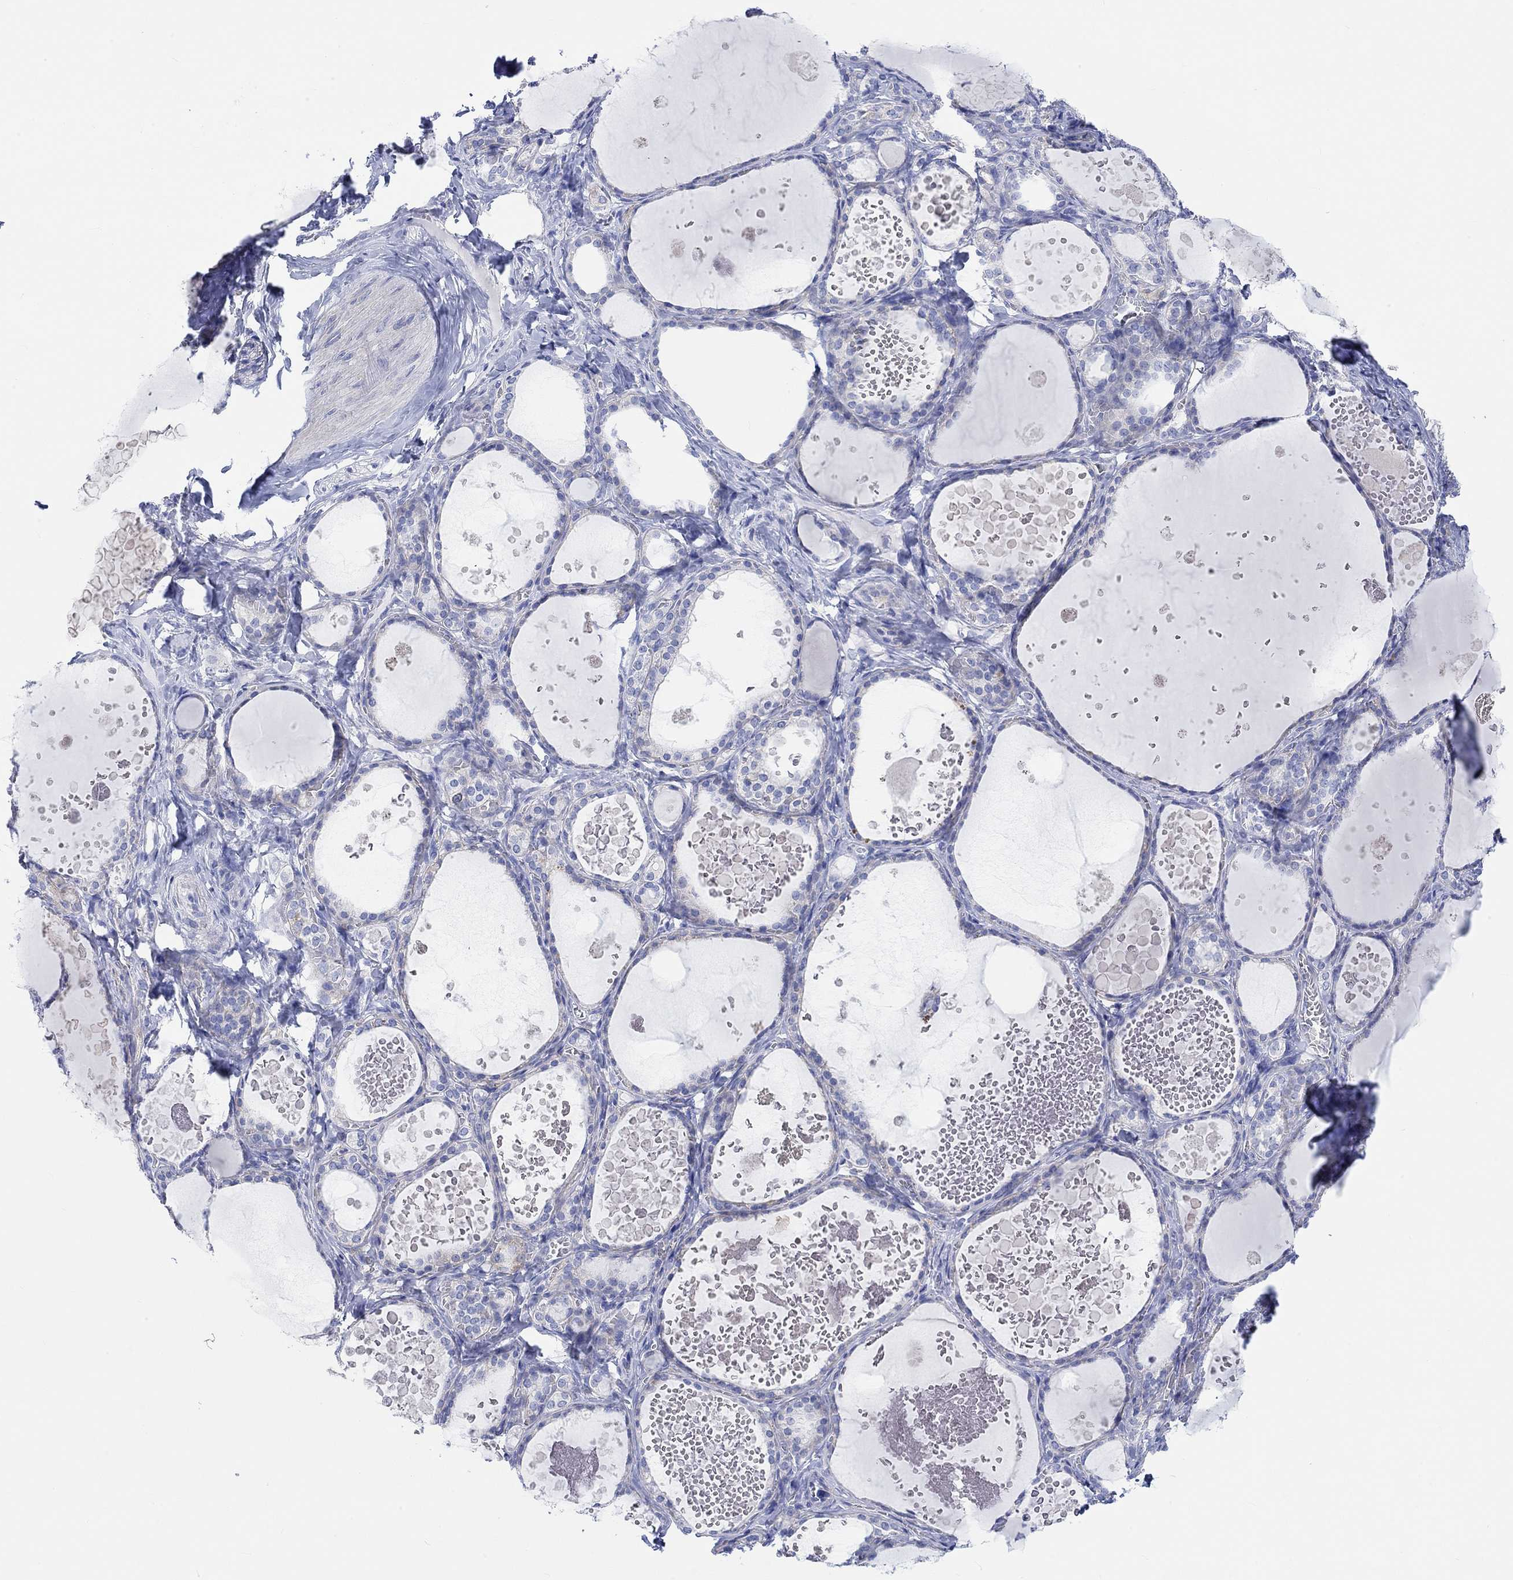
{"staining": {"intensity": "negative", "quantity": "none", "location": "none"}, "tissue": "thyroid gland", "cell_type": "Glandular cells", "image_type": "normal", "snomed": [{"axis": "morphology", "description": "Normal tissue, NOS"}, {"axis": "topography", "description": "Thyroid gland"}], "caption": "The photomicrograph shows no significant staining in glandular cells of thyroid gland.", "gene": "REEP6", "patient": {"sex": "female", "age": 56}}